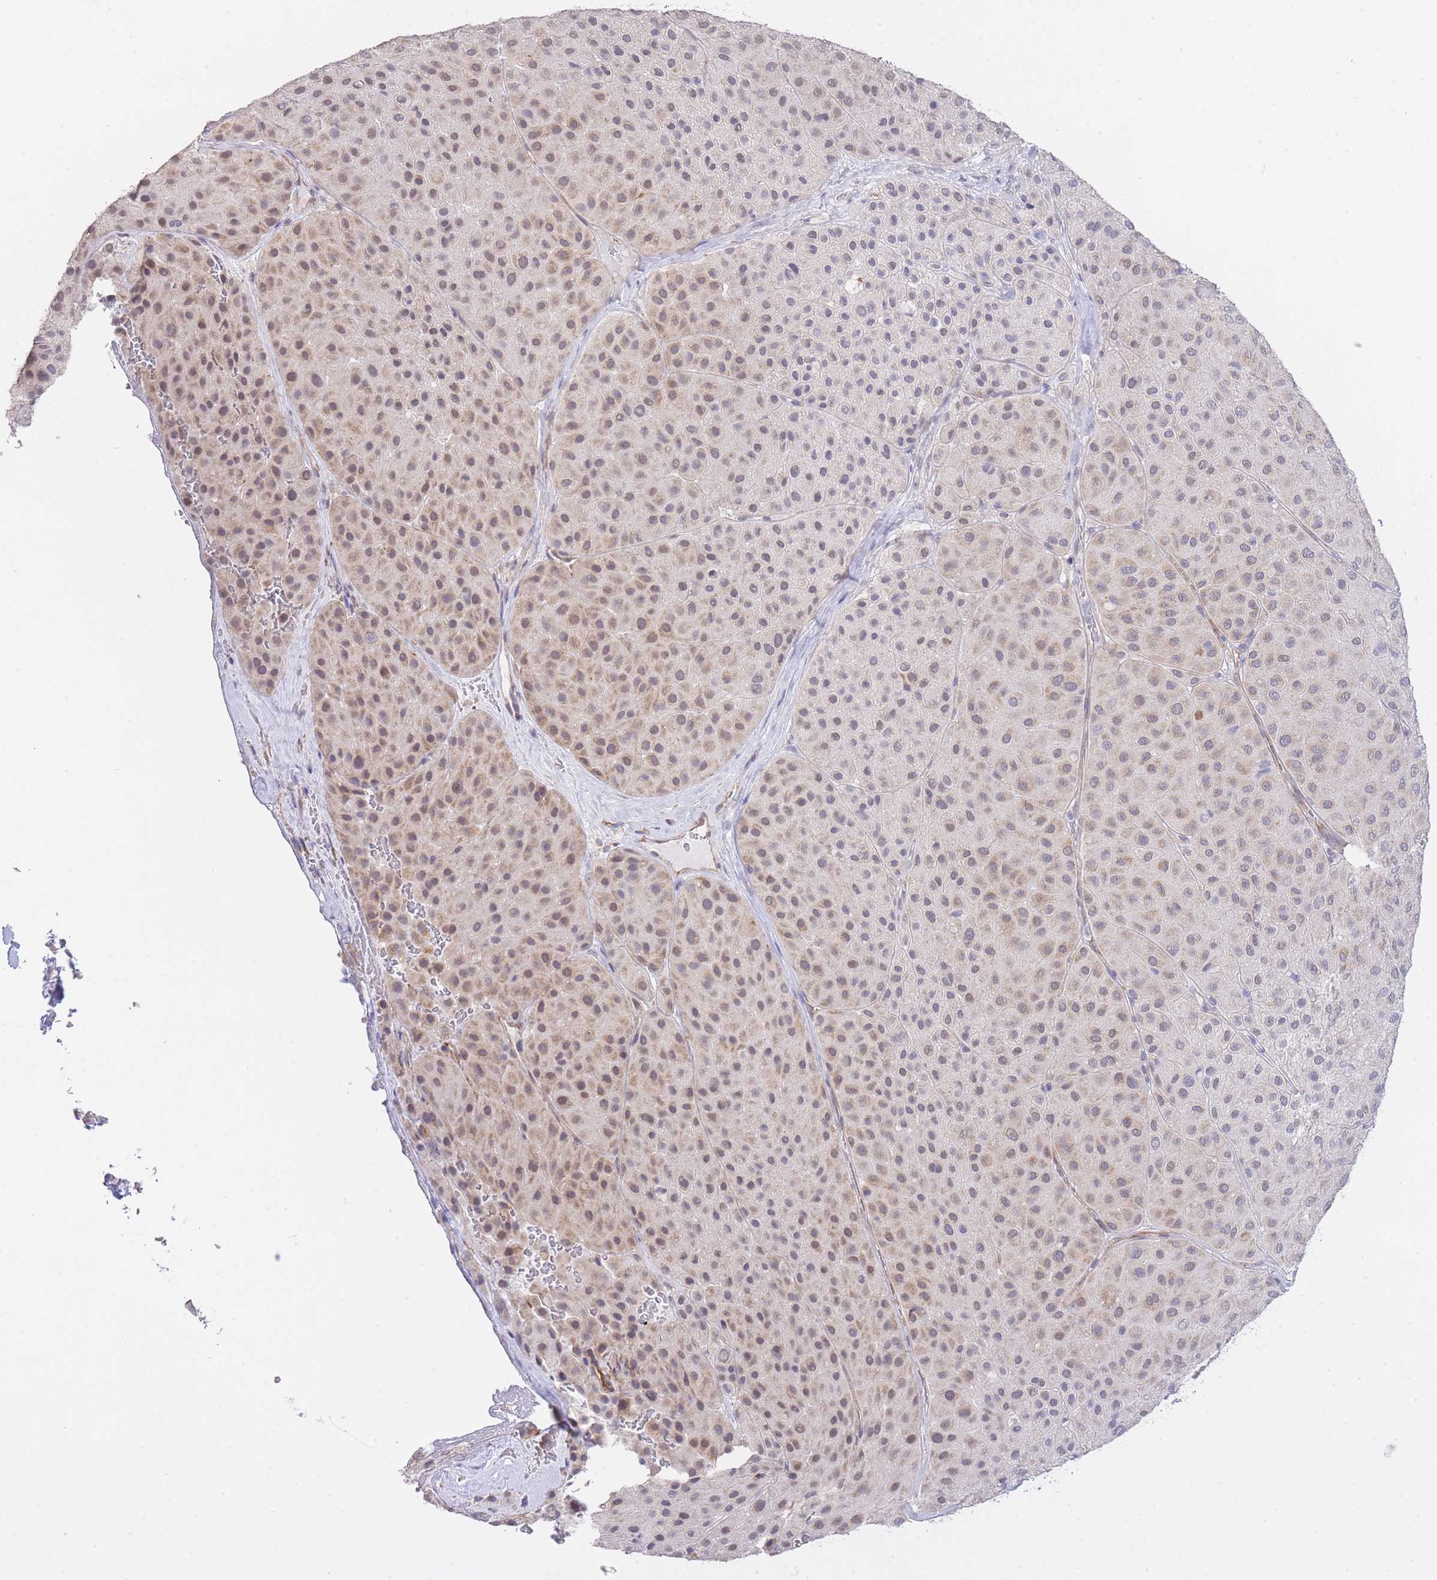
{"staining": {"intensity": "weak", "quantity": ">75%", "location": "nuclear"}, "tissue": "melanoma", "cell_type": "Tumor cells", "image_type": "cancer", "snomed": [{"axis": "morphology", "description": "Malignant melanoma, Metastatic site"}, {"axis": "topography", "description": "Smooth muscle"}], "caption": "Melanoma was stained to show a protein in brown. There is low levels of weak nuclear staining in about >75% of tumor cells.", "gene": "CTBP1", "patient": {"sex": "male", "age": 41}}